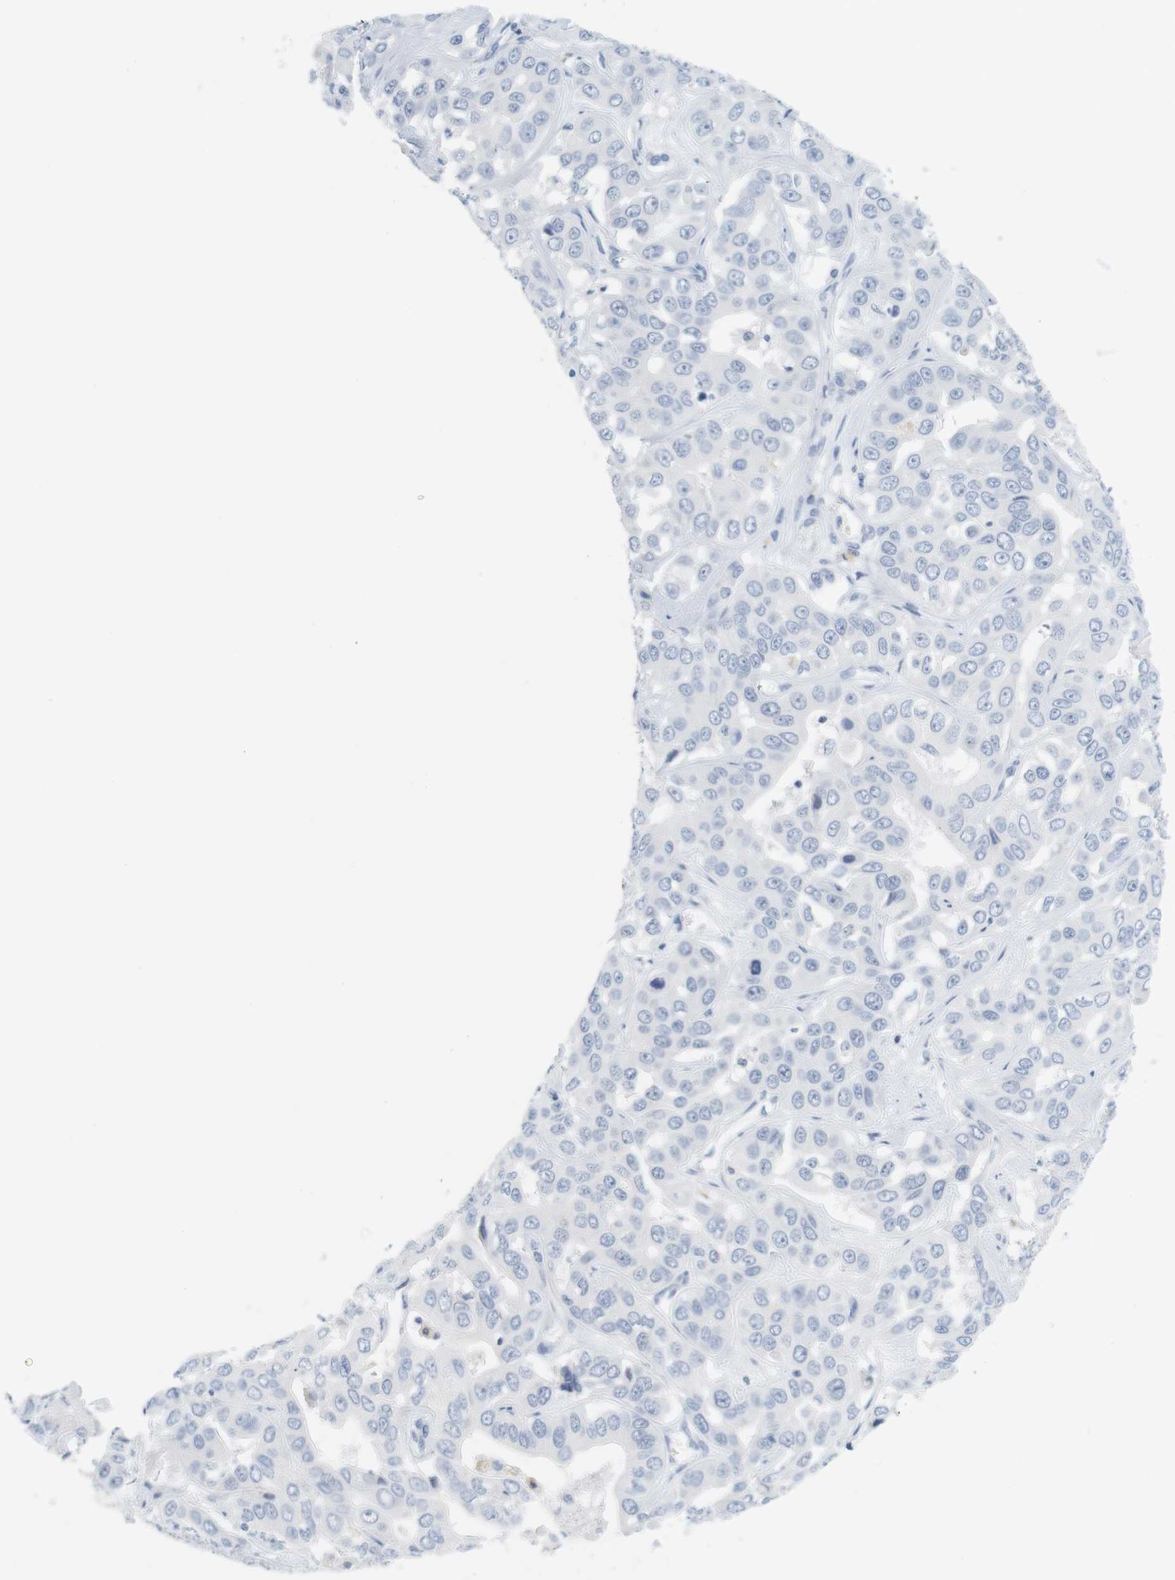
{"staining": {"intensity": "negative", "quantity": "none", "location": "none"}, "tissue": "liver cancer", "cell_type": "Tumor cells", "image_type": "cancer", "snomed": [{"axis": "morphology", "description": "Cholangiocarcinoma"}, {"axis": "topography", "description": "Liver"}], "caption": "Tumor cells show no significant protein expression in cholangiocarcinoma (liver).", "gene": "OPRM1", "patient": {"sex": "female", "age": 52}}